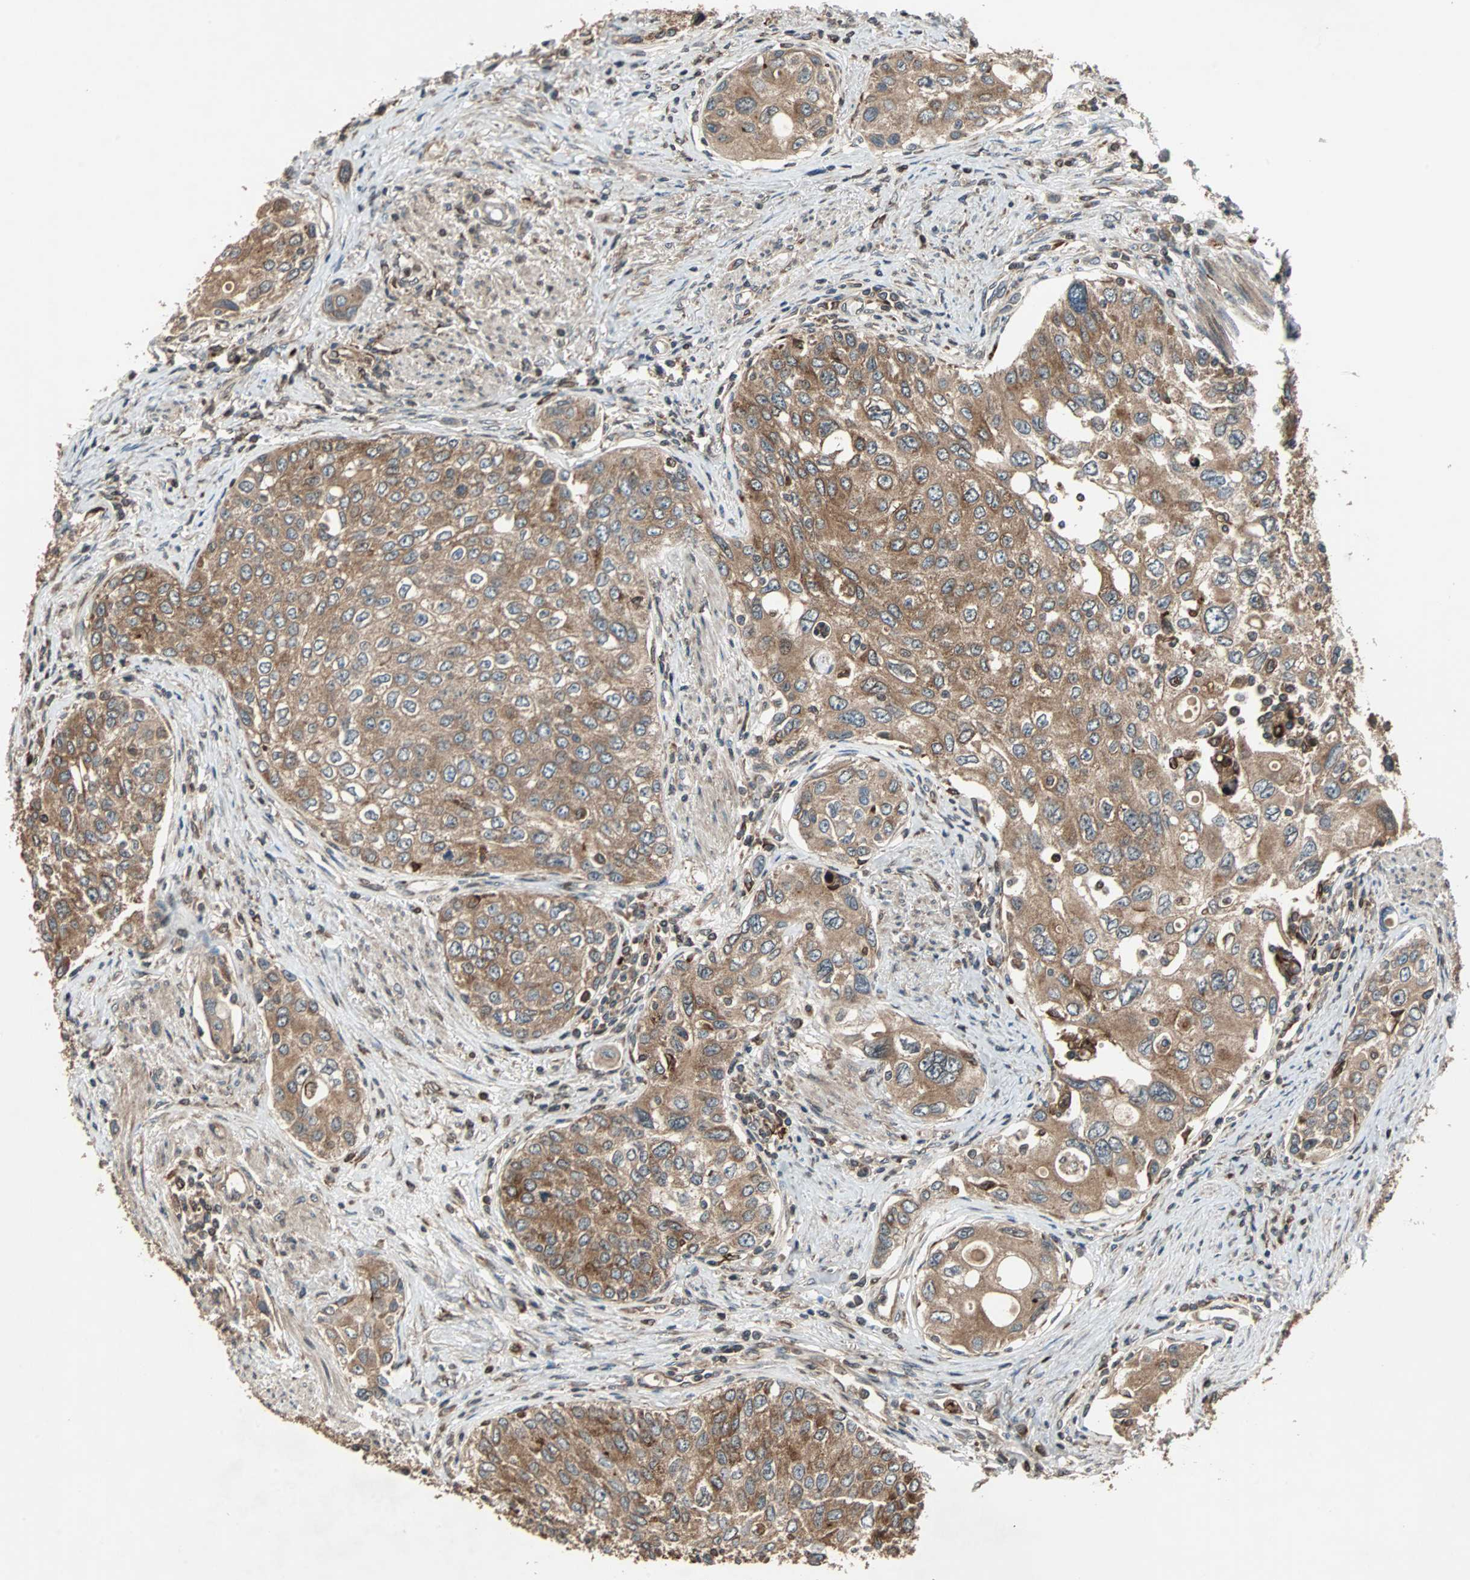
{"staining": {"intensity": "moderate", "quantity": ">75%", "location": "cytoplasmic/membranous"}, "tissue": "urothelial cancer", "cell_type": "Tumor cells", "image_type": "cancer", "snomed": [{"axis": "morphology", "description": "Urothelial carcinoma, High grade"}, {"axis": "topography", "description": "Urinary bladder"}], "caption": "About >75% of tumor cells in human urothelial cancer exhibit moderate cytoplasmic/membranous protein expression as visualized by brown immunohistochemical staining.", "gene": "RAB7A", "patient": {"sex": "female", "age": 56}}